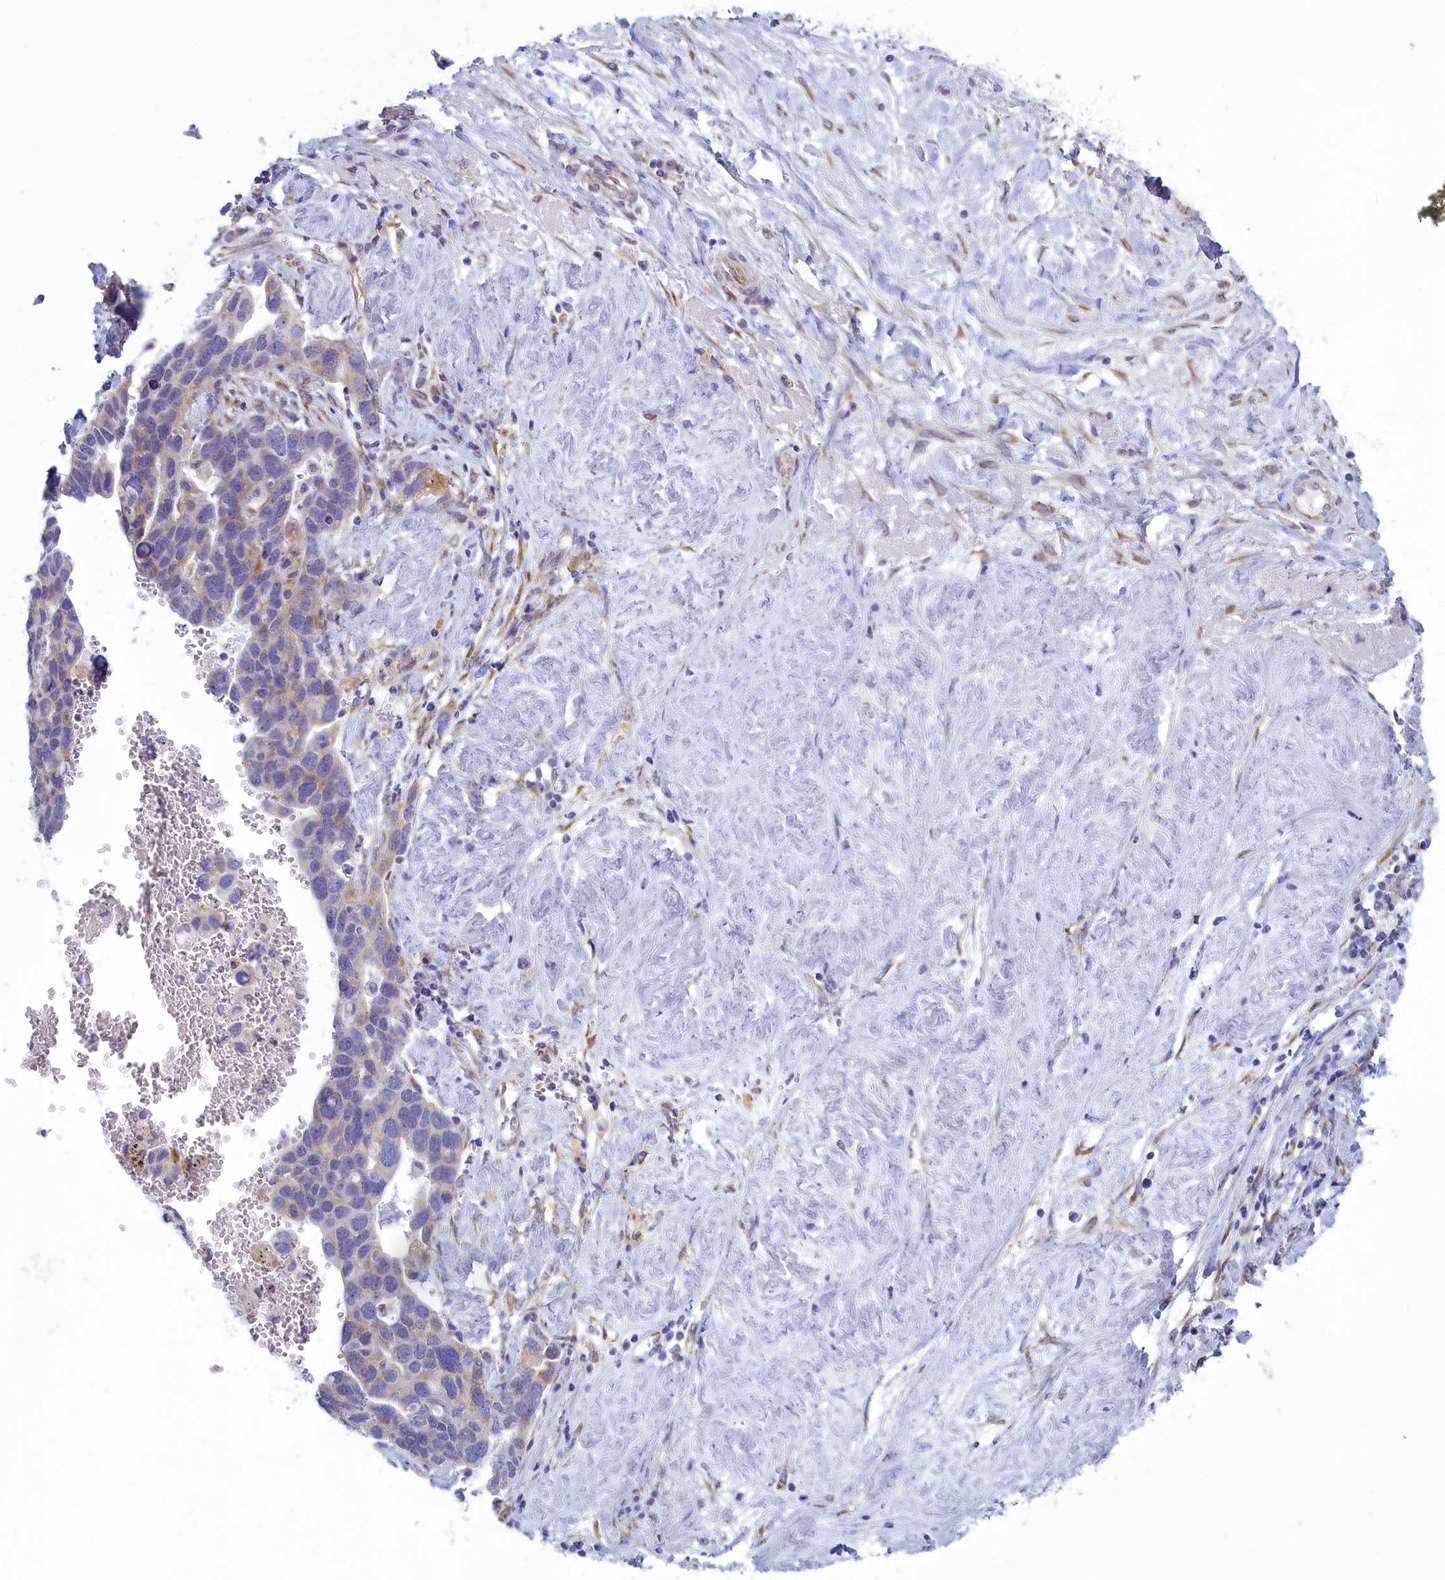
{"staining": {"intensity": "weak", "quantity": "<25%", "location": "cytoplasmic/membranous"}, "tissue": "ovarian cancer", "cell_type": "Tumor cells", "image_type": "cancer", "snomed": [{"axis": "morphology", "description": "Cystadenocarcinoma, serous, NOS"}, {"axis": "topography", "description": "Ovary"}], "caption": "The photomicrograph reveals no staining of tumor cells in ovarian cancer.", "gene": "CENATAC", "patient": {"sex": "female", "age": 54}}